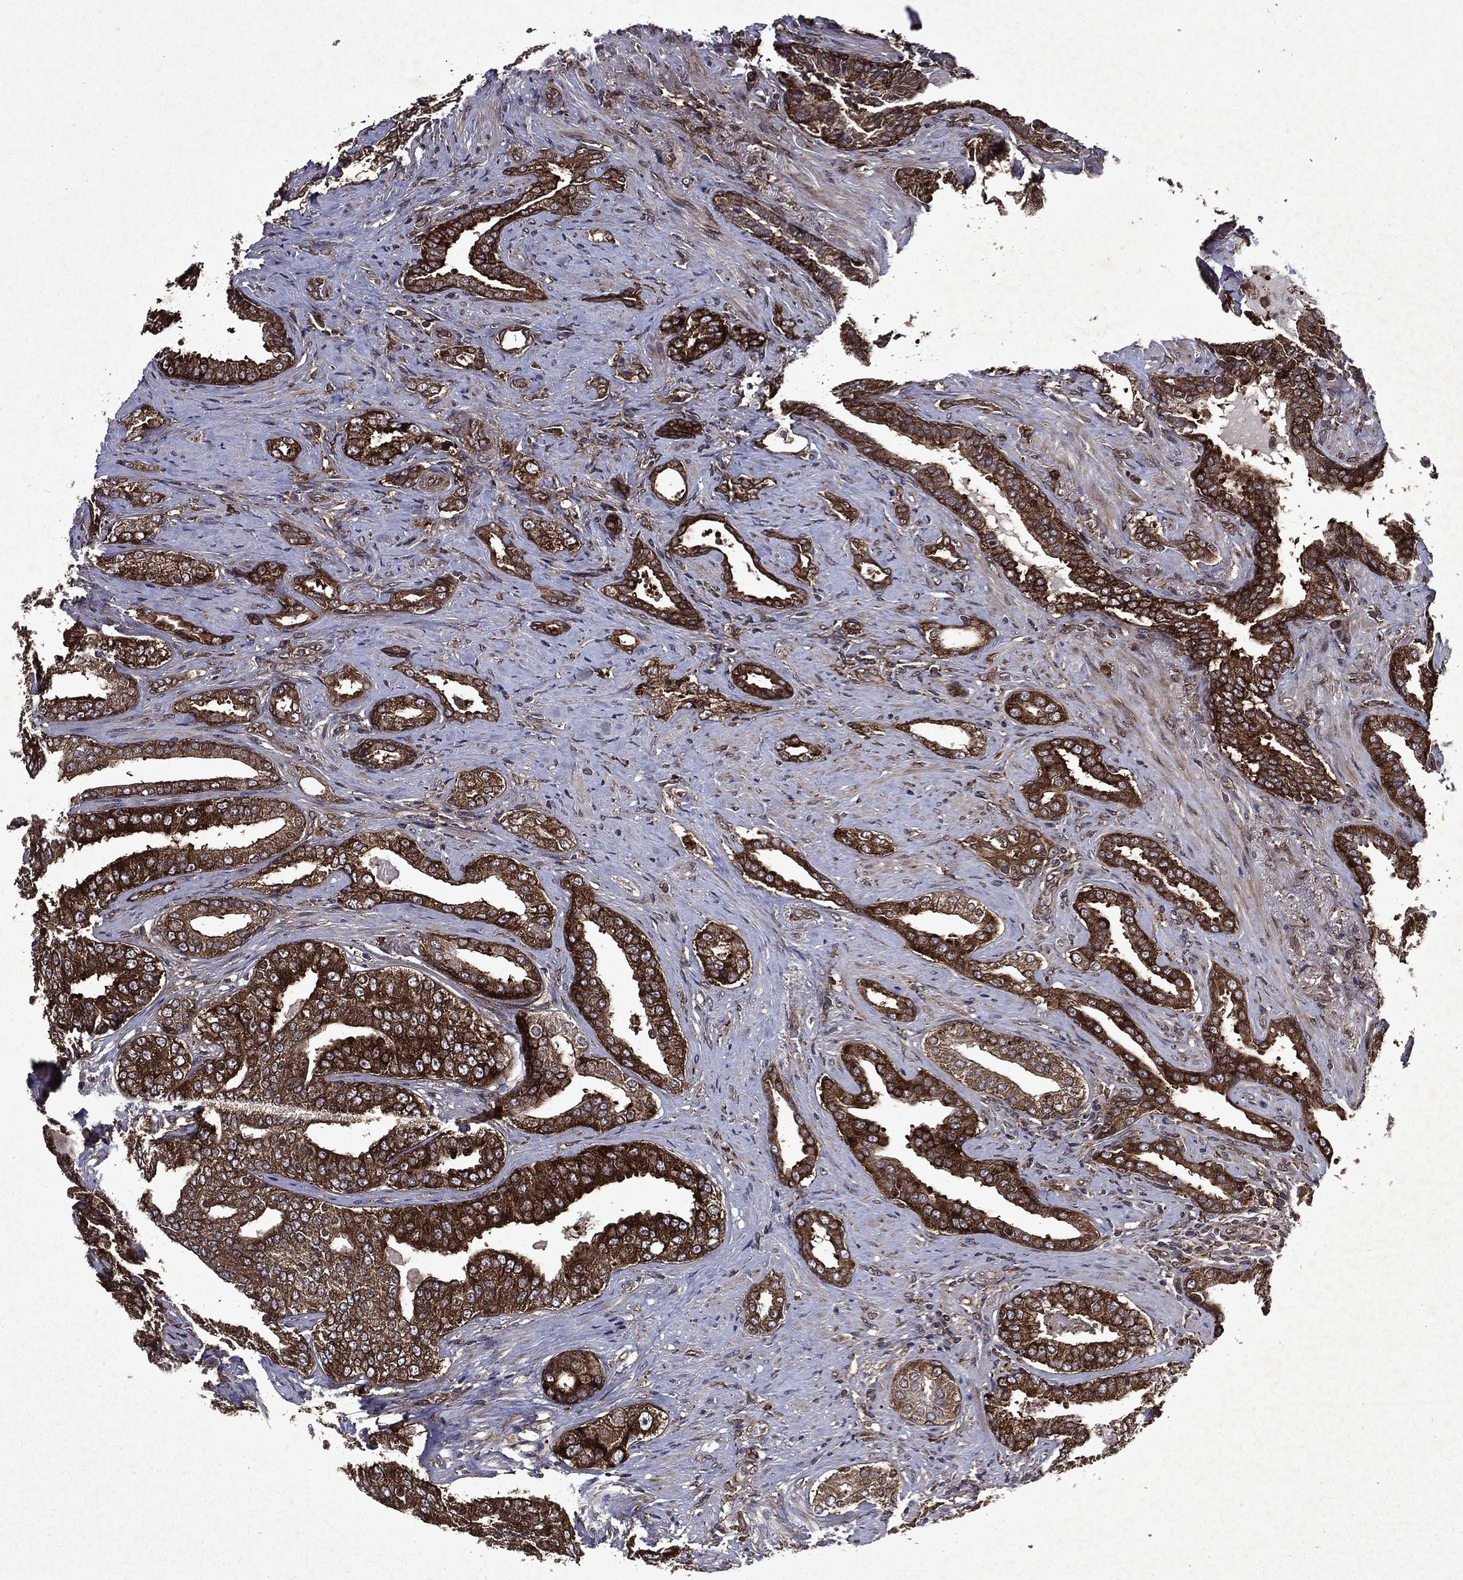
{"staining": {"intensity": "strong", "quantity": ">75%", "location": "cytoplasmic/membranous"}, "tissue": "prostate cancer", "cell_type": "Tumor cells", "image_type": "cancer", "snomed": [{"axis": "morphology", "description": "Adenocarcinoma, Low grade"}, {"axis": "topography", "description": "Prostate and seminal vesicle, NOS"}], "caption": "Prostate cancer (low-grade adenocarcinoma) stained for a protein demonstrates strong cytoplasmic/membranous positivity in tumor cells.", "gene": "EIF2B4", "patient": {"sex": "male", "age": 61}}